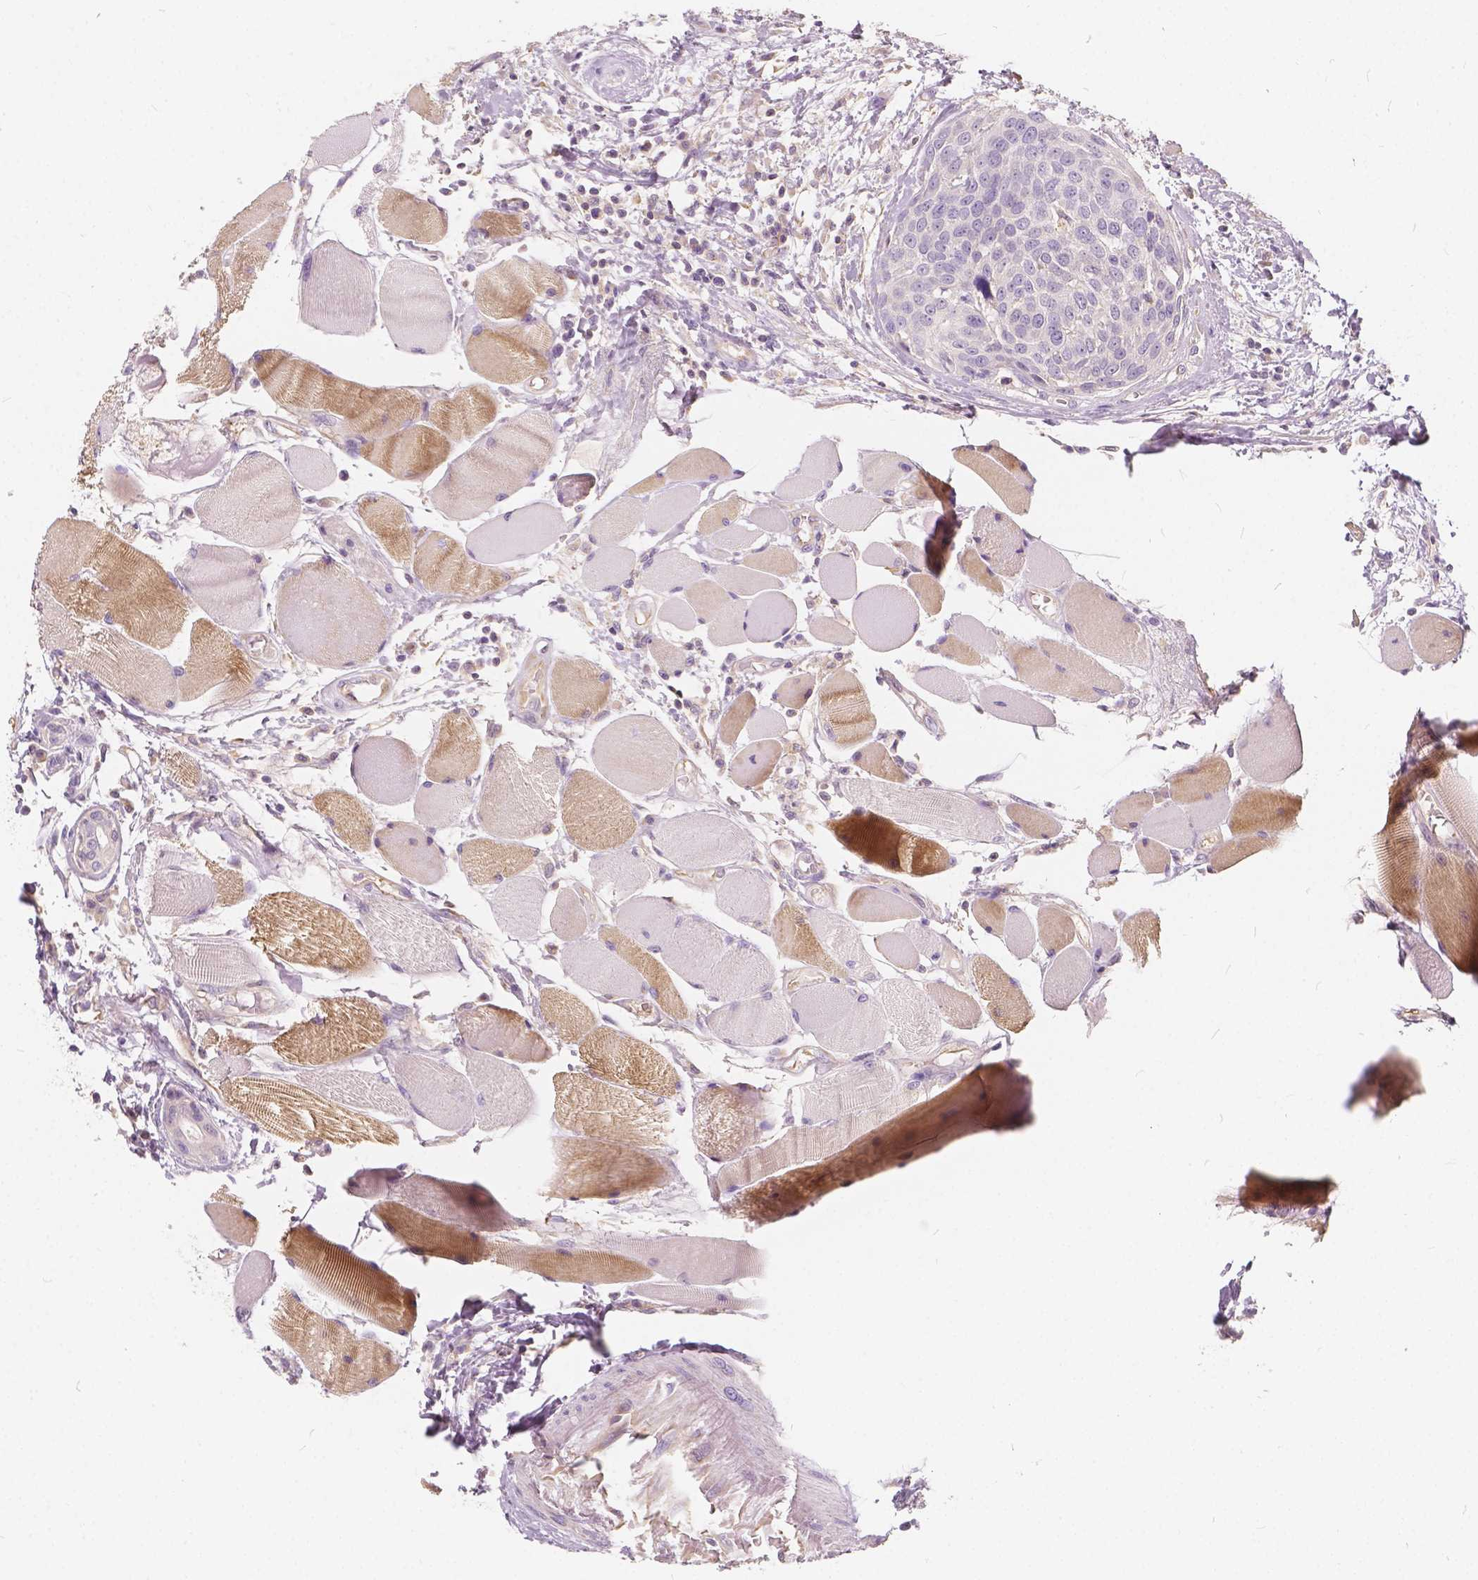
{"staining": {"intensity": "negative", "quantity": "none", "location": "none"}, "tissue": "head and neck cancer", "cell_type": "Tumor cells", "image_type": "cancer", "snomed": [{"axis": "morphology", "description": "Squamous cell carcinoma, NOS"}, {"axis": "topography", "description": "Oral tissue"}, {"axis": "topography", "description": "Head-Neck"}], "caption": "A histopathology image of human head and neck squamous cell carcinoma is negative for staining in tumor cells. (Stains: DAB (3,3'-diaminobenzidine) immunohistochemistry with hematoxylin counter stain, Microscopy: brightfield microscopy at high magnification).", "gene": "KIAA0513", "patient": {"sex": "male", "age": 64}}